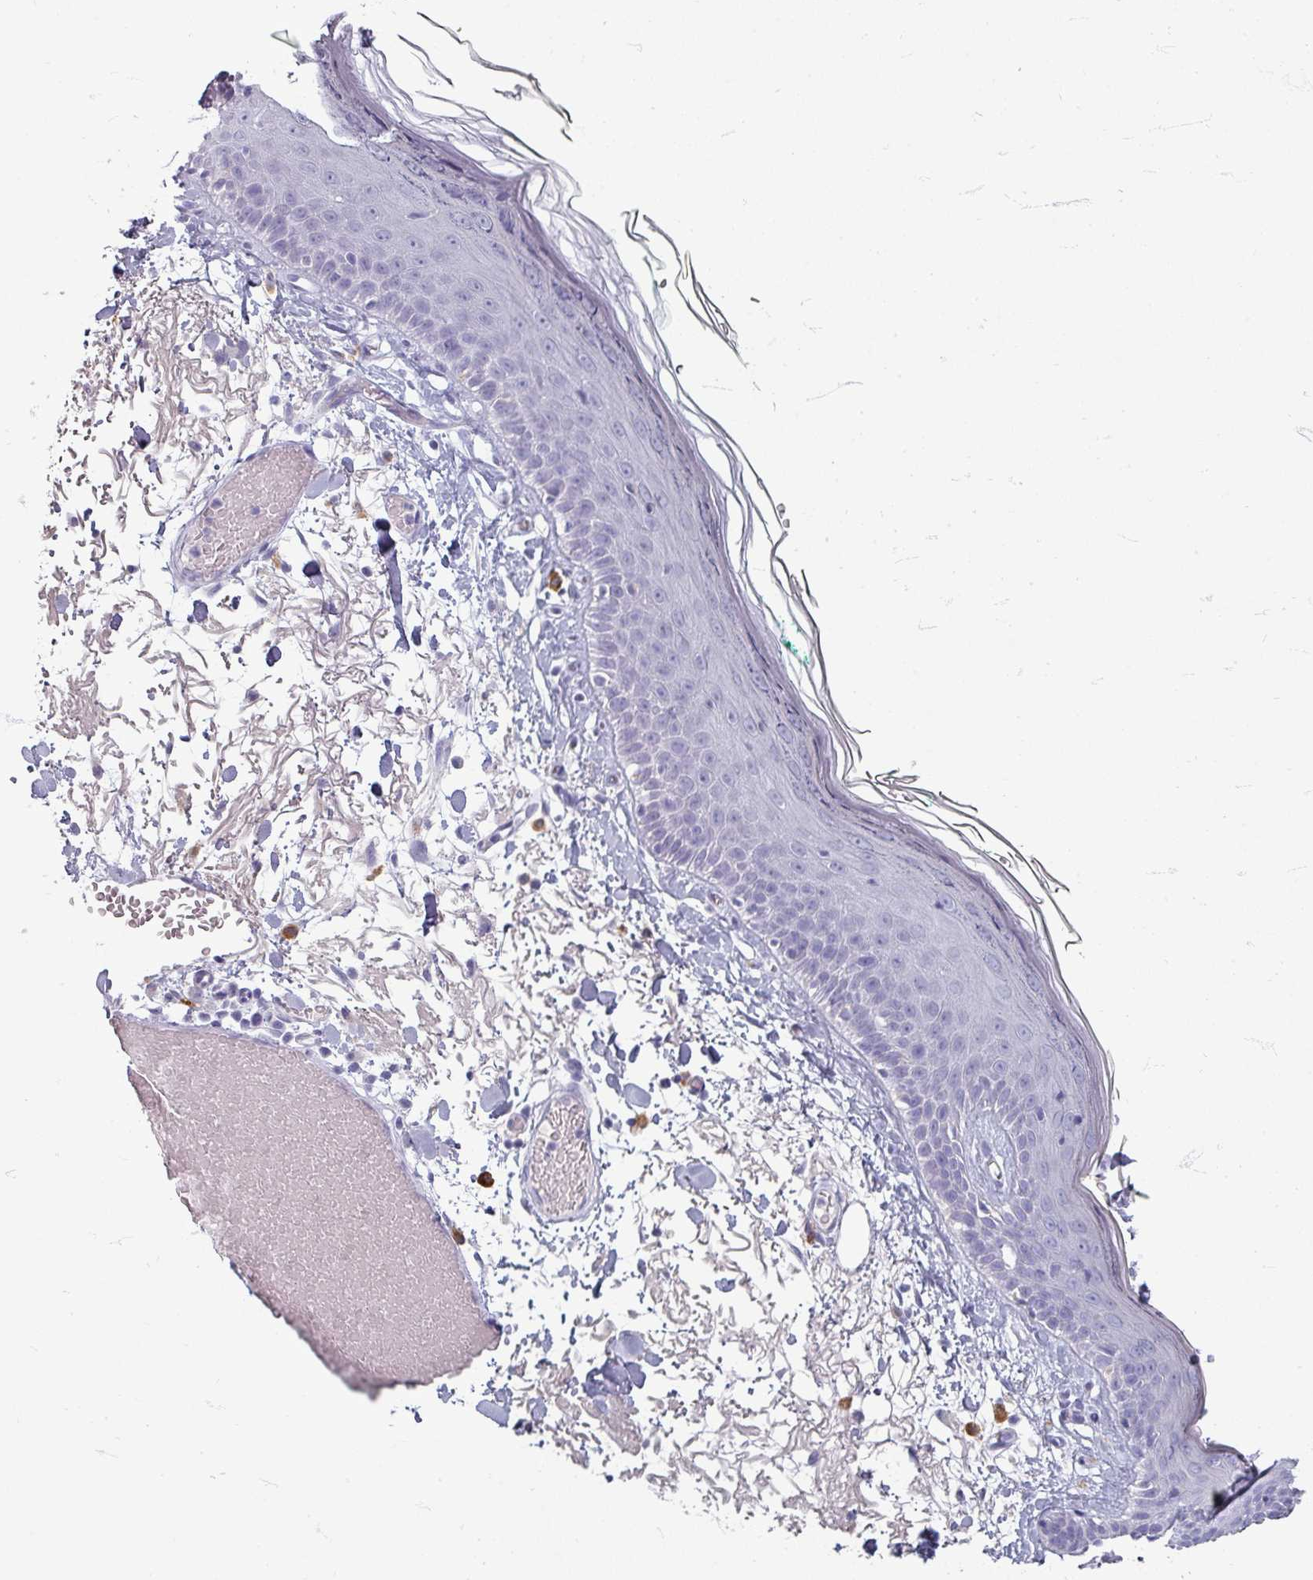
{"staining": {"intensity": "negative", "quantity": "none", "location": "none"}, "tissue": "skin", "cell_type": "Fibroblasts", "image_type": "normal", "snomed": [{"axis": "morphology", "description": "Normal tissue, NOS"}, {"axis": "topography", "description": "Skin"}], "caption": "Unremarkable skin was stained to show a protein in brown. There is no significant positivity in fibroblasts.", "gene": "ZNF878", "patient": {"sex": "male", "age": 79}}